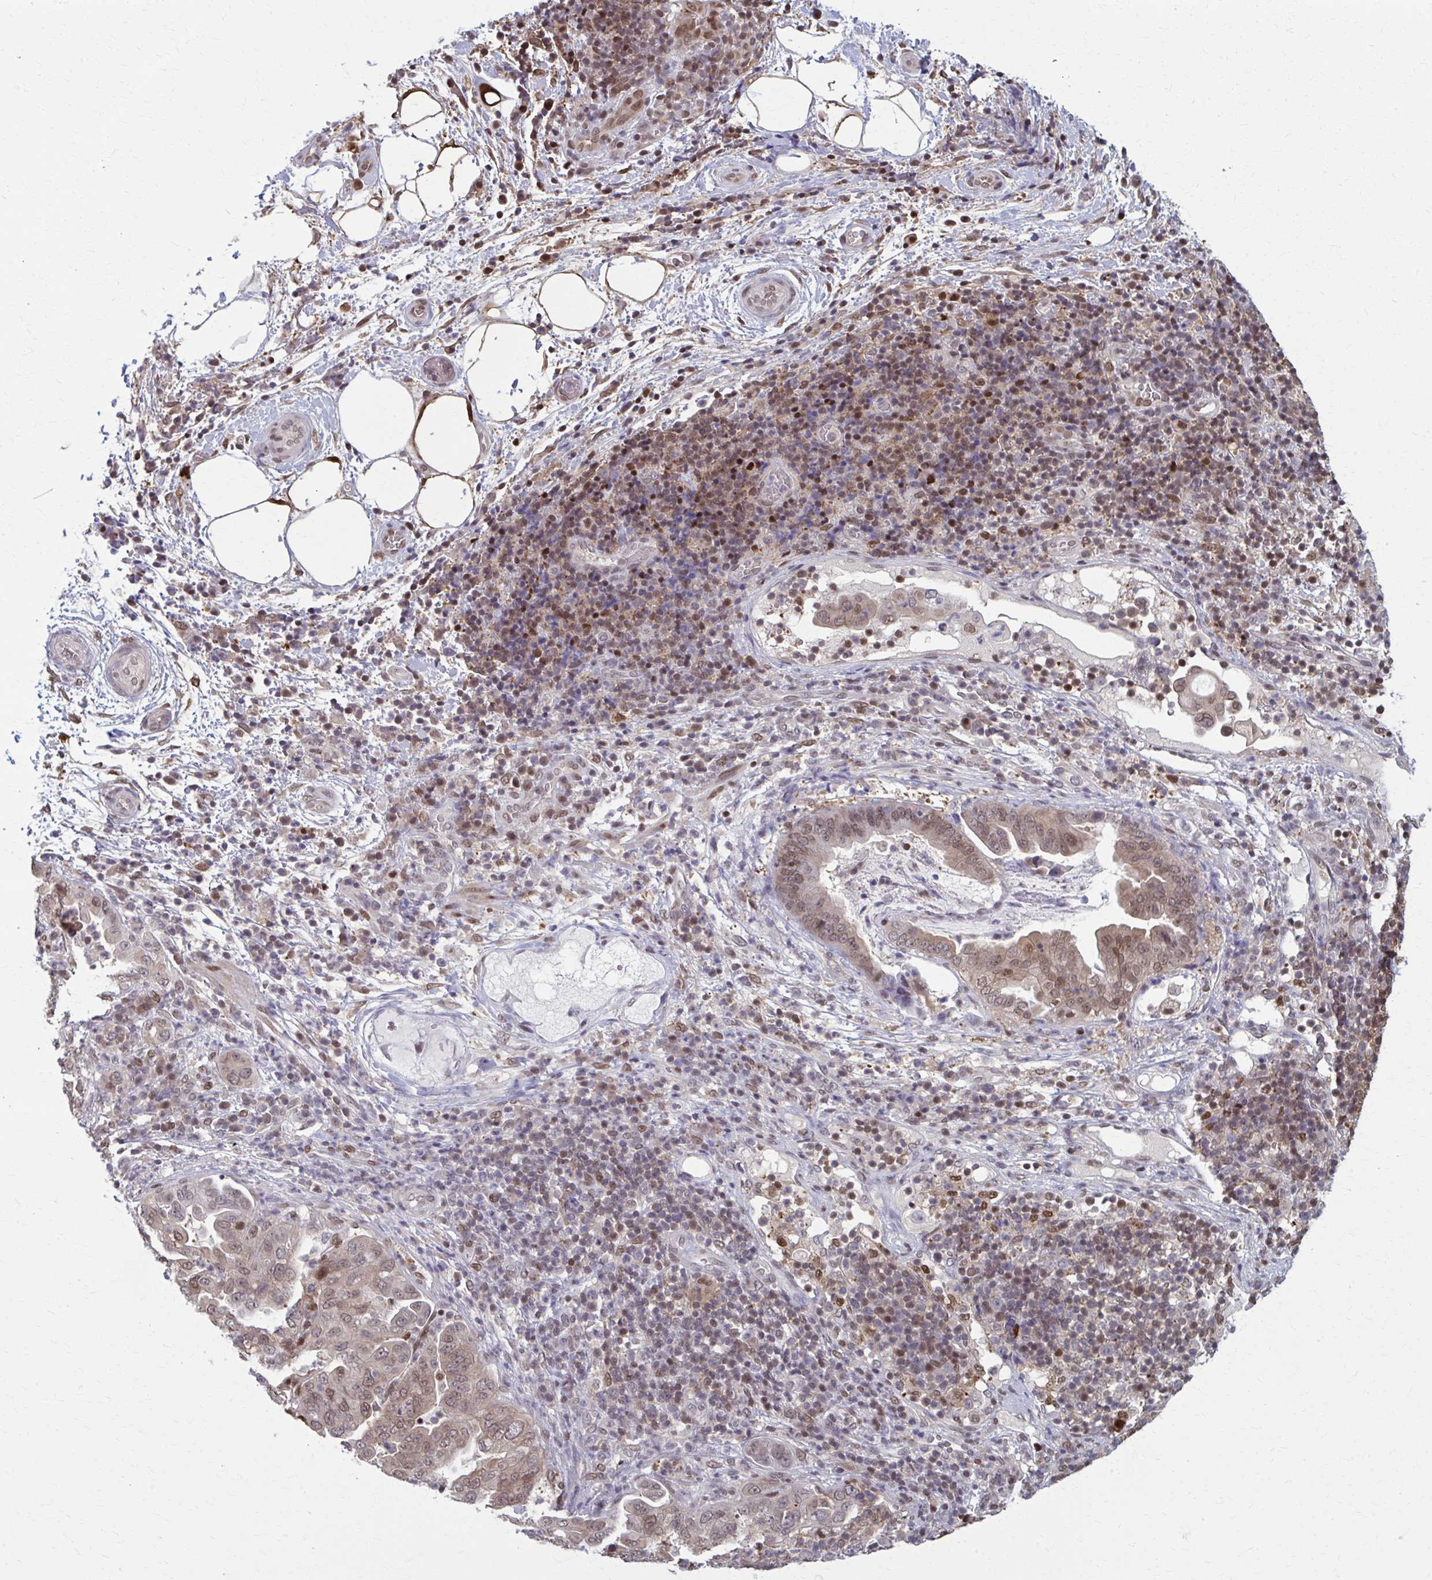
{"staining": {"intensity": "weak", "quantity": ">75%", "location": "nuclear"}, "tissue": "pancreatic cancer", "cell_type": "Tumor cells", "image_type": "cancer", "snomed": [{"axis": "morphology", "description": "Normal tissue, NOS"}, {"axis": "morphology", "description": "Adenocarcinoma, NOS"}, {"axis": "topography", "description": "Lymph node"}, {"axis": "topography", "description": "Pancreas"}], "caption": "The micrograph exhibits immunohistochemical staining of pancreatic cancer. There is weak nuclear staining is present in approximately >75% of tumor cells. (DAB IHC with brightfield microscopy, high magnification).", "gene": "MDH1", "patient": {"sex": "female", "age": 67}}